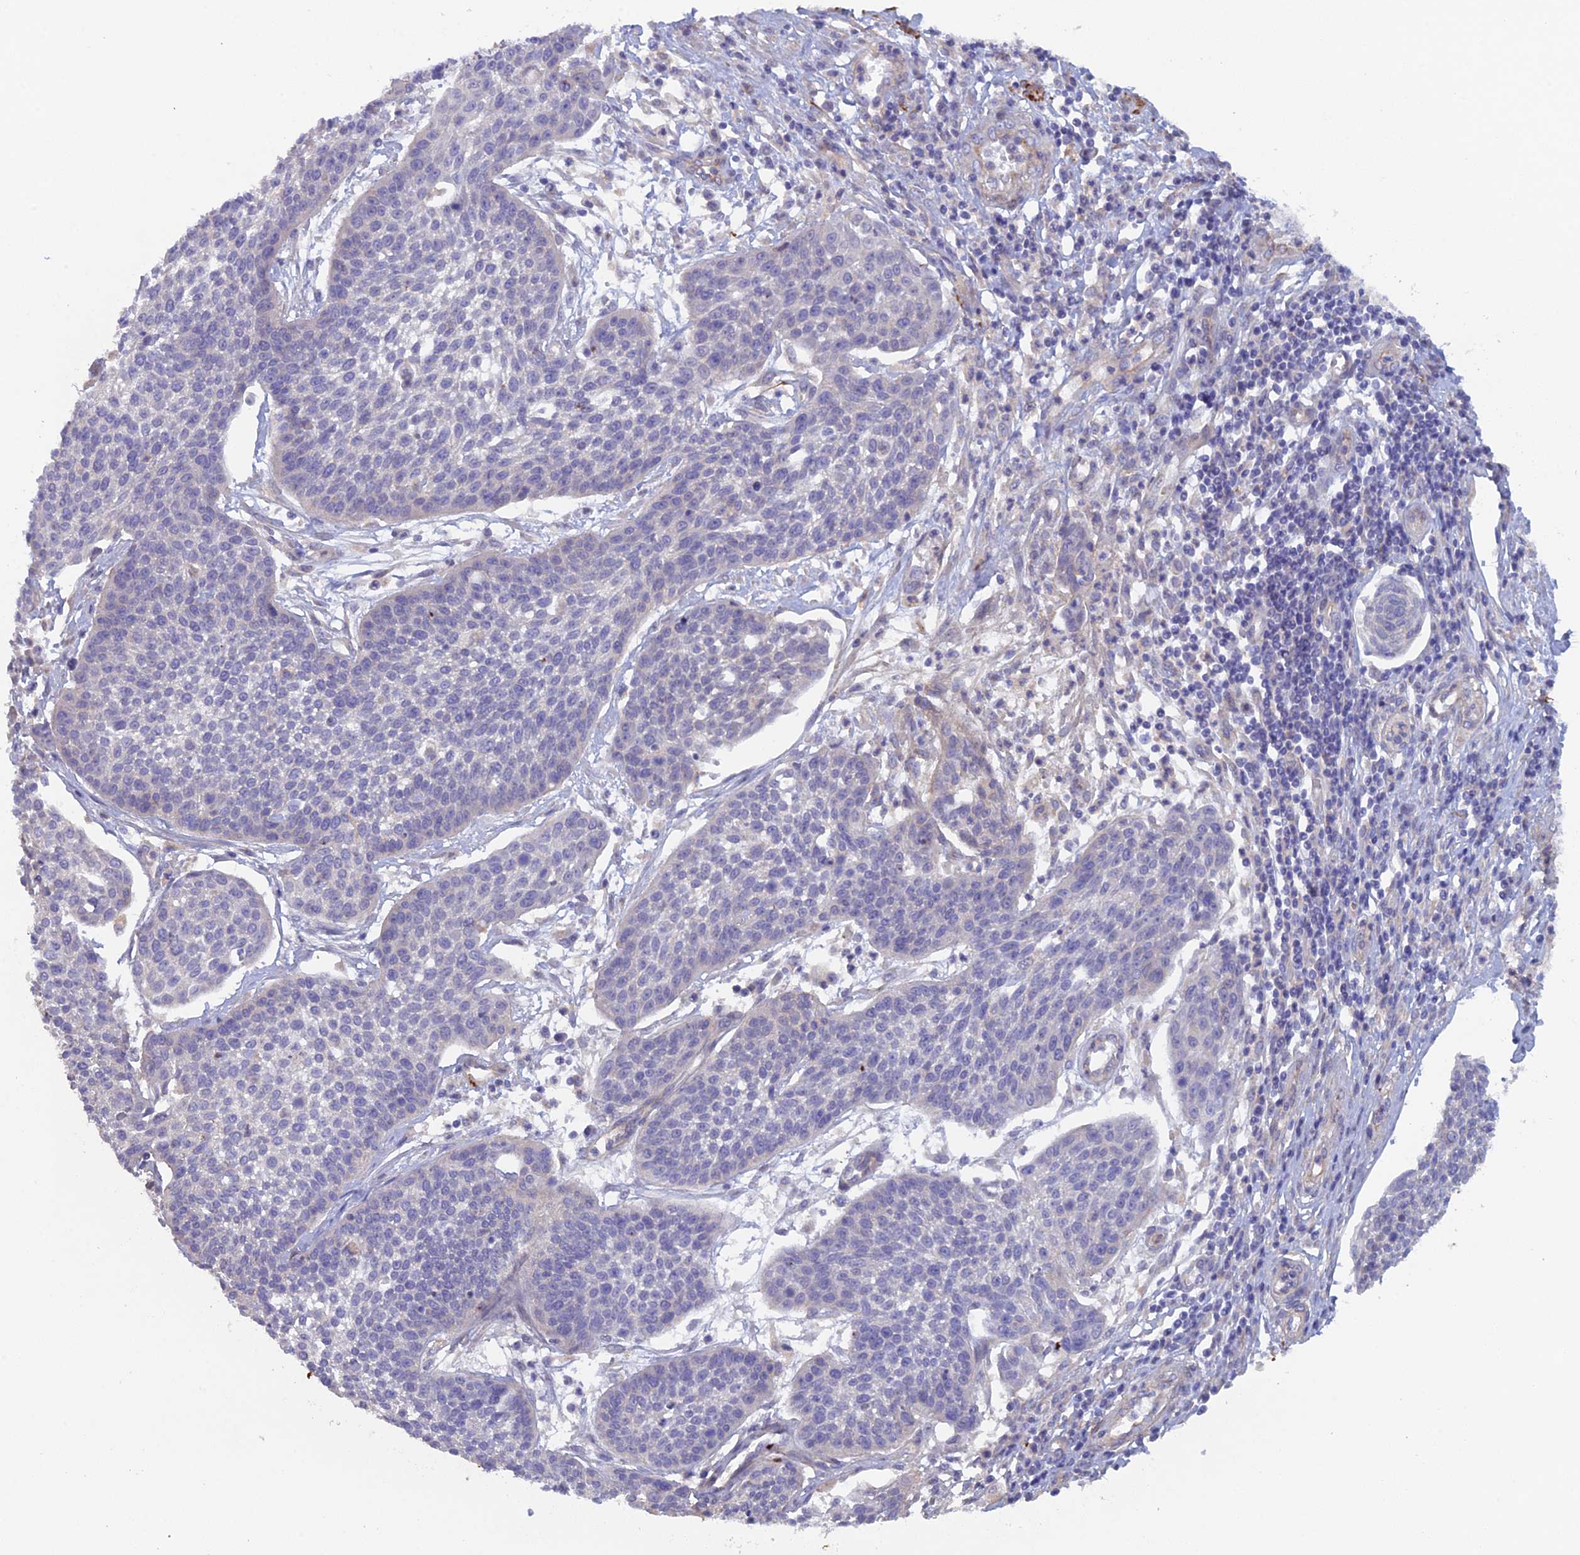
{"staining": {"intensity": "negative", "quantity": "none", "location": "none"}, "tissue": "cervical cancer", "cell_type": "Tumor cells", "image_type": "cancer", "snomed": [{"axis": "morphology", "description": "Squamous cell carcinoma, NOS"}, {"axis": "topography", "description": "Cervix"}], "caption": "Histopathology image shows no protein staining in tumor cells of cervical squamous cell carcinoma tissue. The staining is performed using DAB brown chromogen with nuclei counter-stained in using hematoxylin.", "gene": "FZR1", "patient": {"sex": "female", "age": 34}}